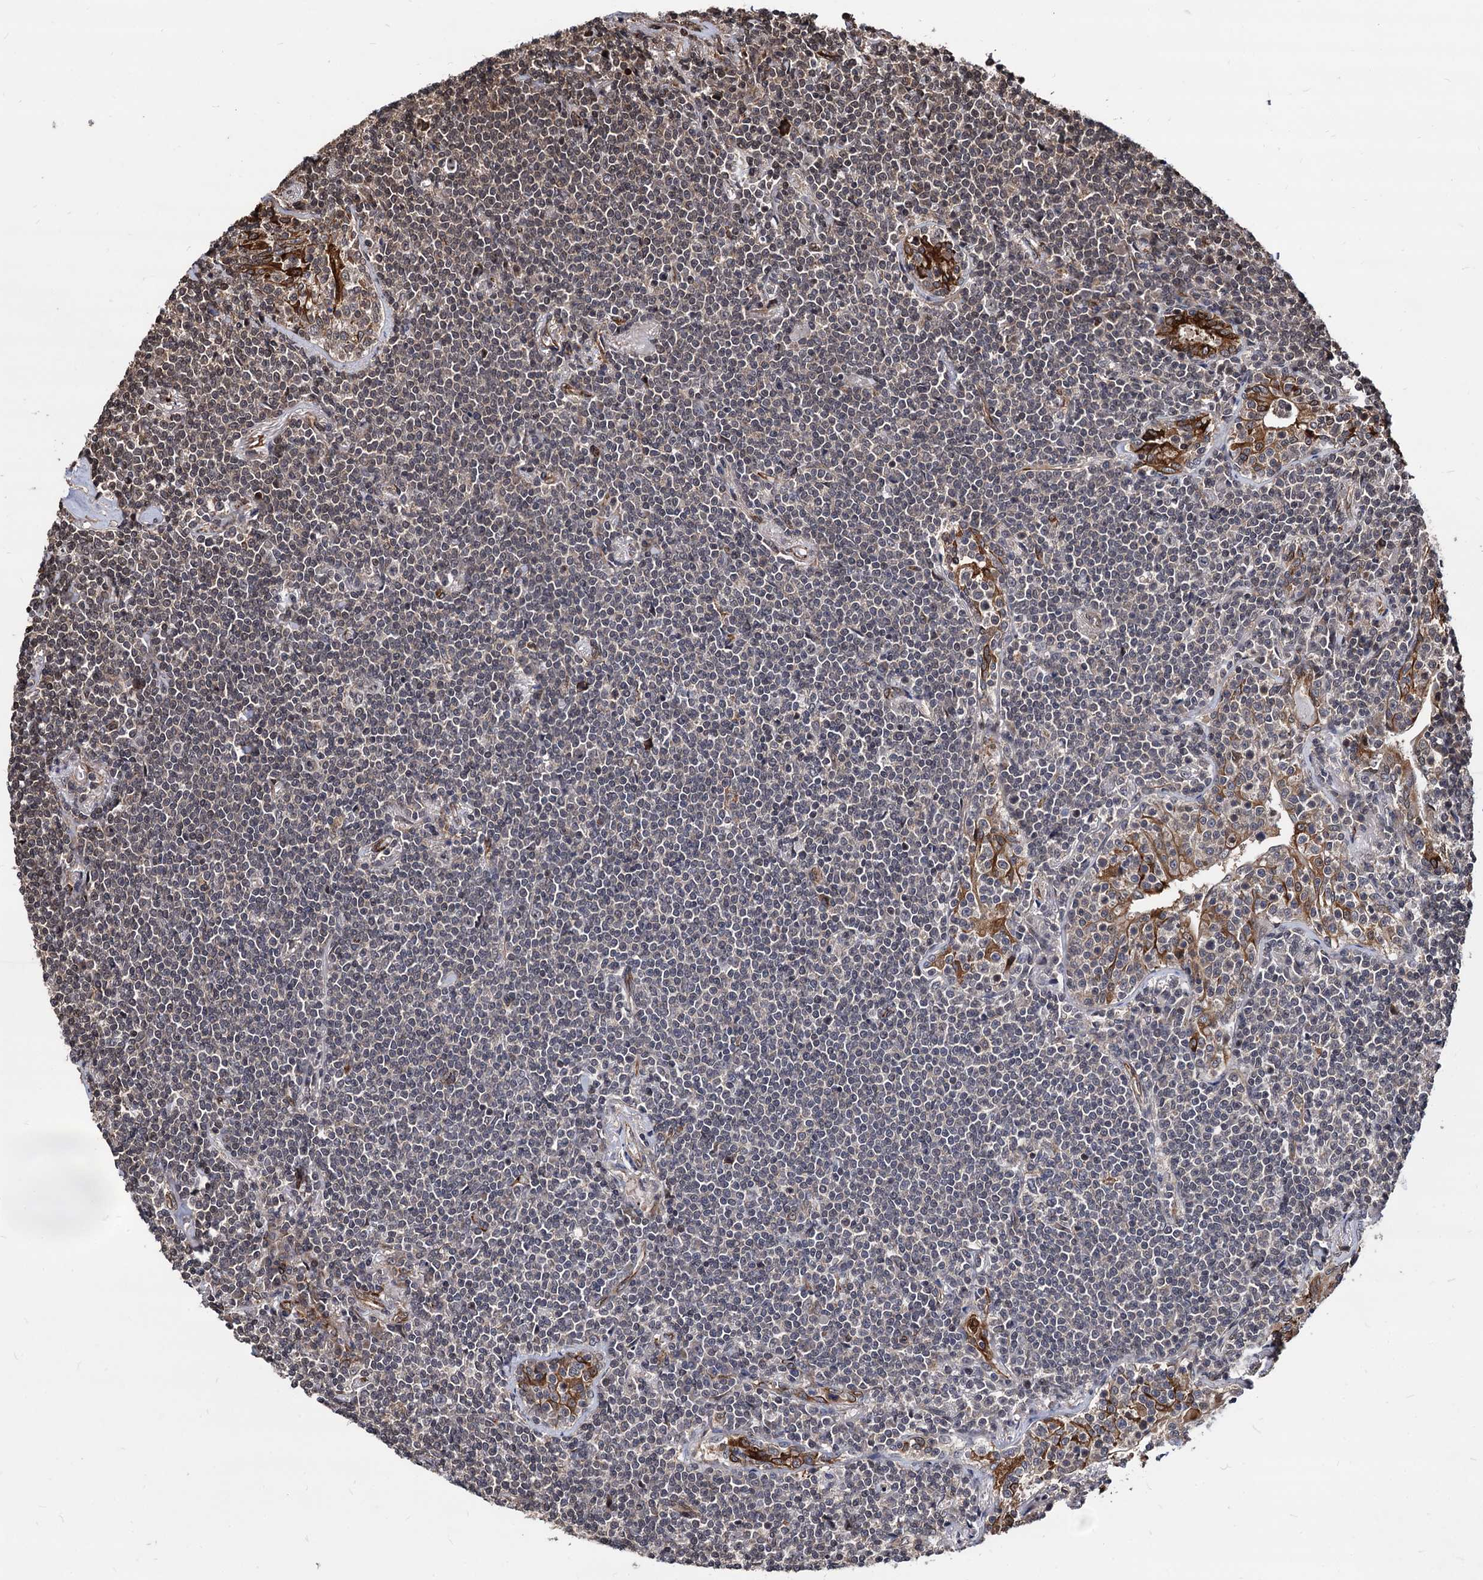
{"staining": {"intensity": "weak", "quantity": "25%-75%", "location": "cytoplasmic/membranous"}, "tissue": "lymphoma", "cell_type": "Tumor cells", "image_type": "cancer", "snomed": [{"axis": "morphology", "description": "Malignant lymphoma, non-Hodgkin's type, Low grade"}, {"axis": "topography", "description": "Lung"}], "caption": "Human low-grade malignant lymphoma, non-Hodgkin's type stained for a protein (brown) demonstrates weak cytoplasmic/membranous positive positivity in about 25%-75% of tumor cells.", "gene": "ANKRD12", "patient": {"sex": "female", "age": 71}}